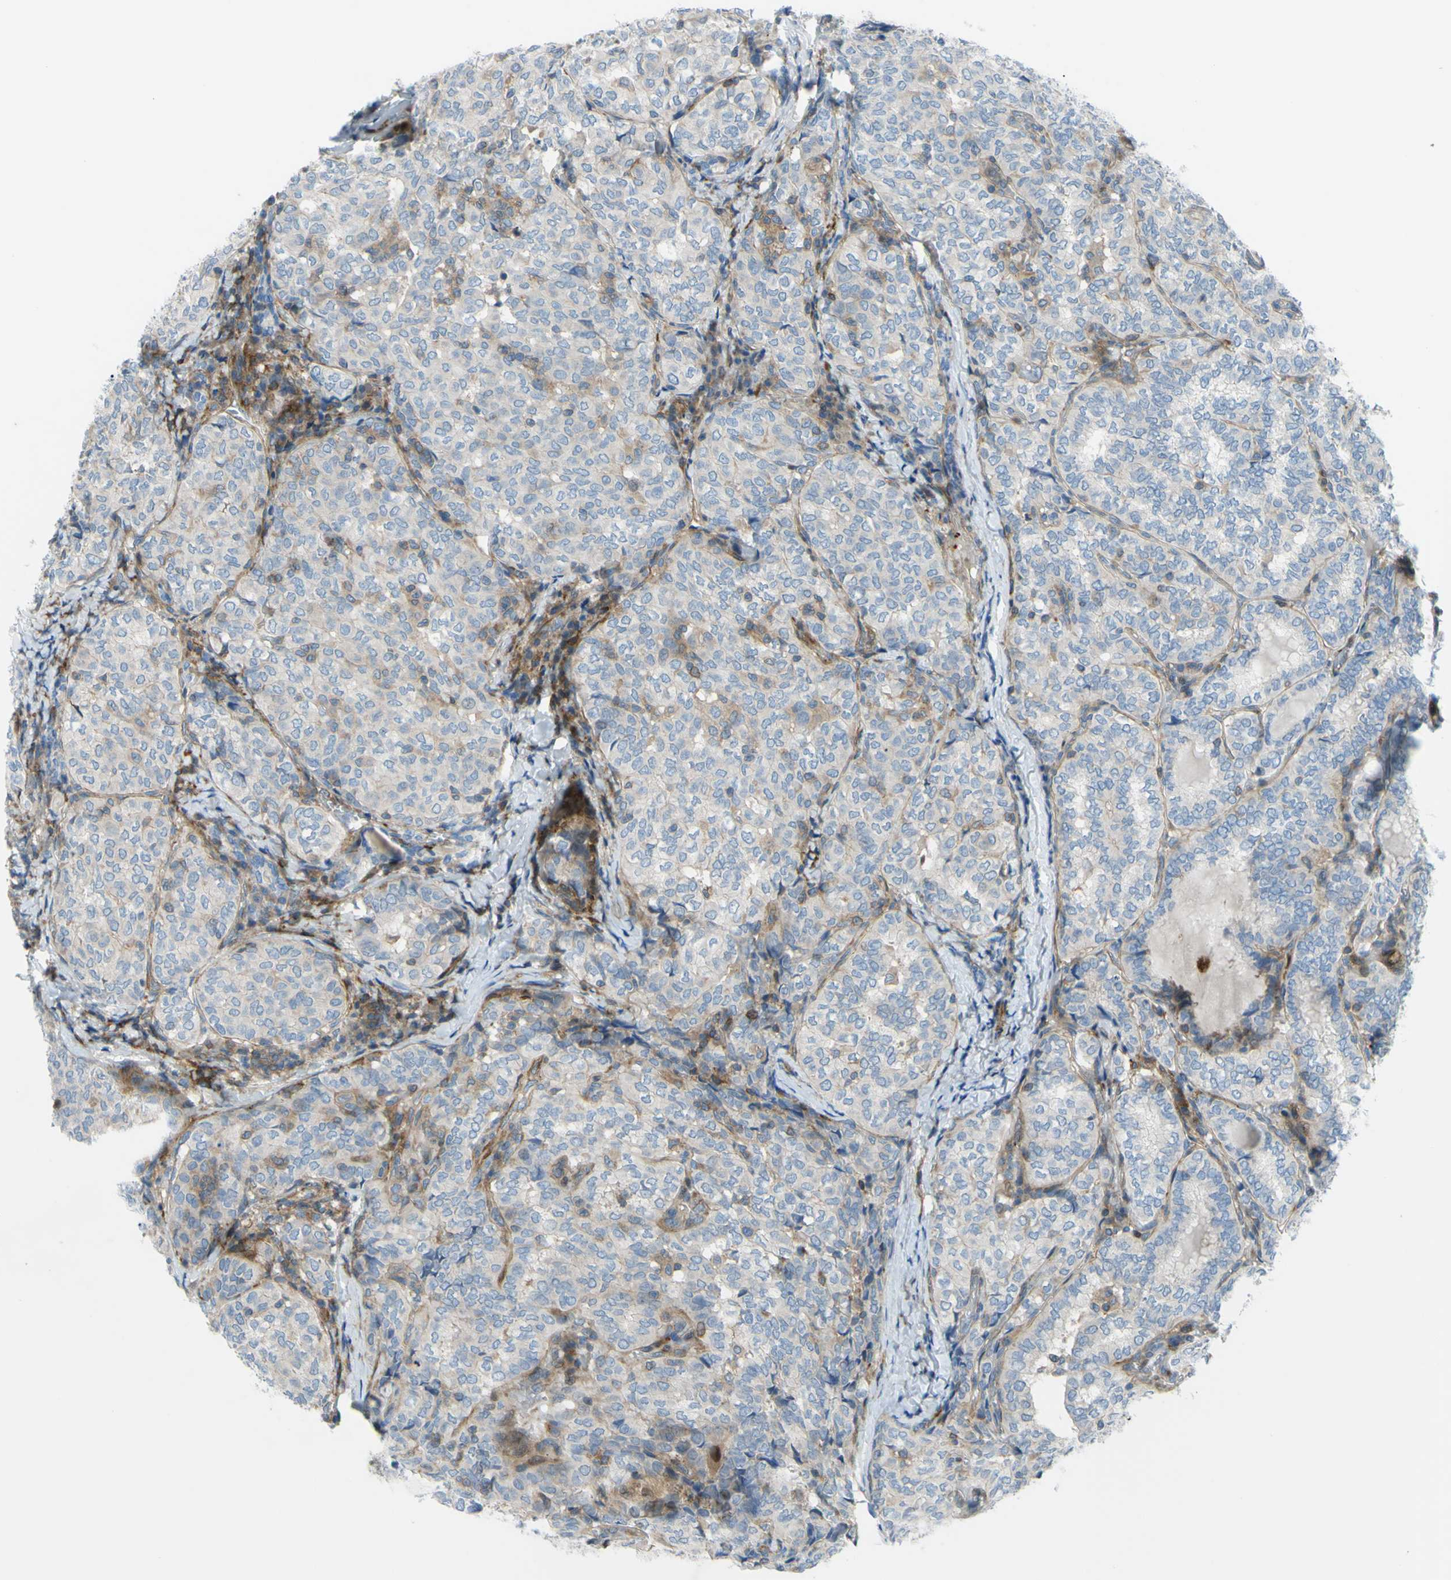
{"staining": {"intensity": "weak", "quantity": "<25%", "location": "cytoplasmic/membranous"}, "tissue": "thyroid cancer", "cell_type": "Tumor cells", "image_type": "cancer", "snomed": [{"axis": "morphology", "description": "Normal tissue, NOS"}, {"axis": "morphology", "description": "Papillary adenocarcinoma, NOS"}, {"axis": "topography", "description": "Thyroid gland"}], "caption": "Papillary adenocarcinoma (thyroid) stained for a protein using IHC shows no expression tumor cells.", "gene": "PAK2", "patient": {"sex": "female", "age": 30}}